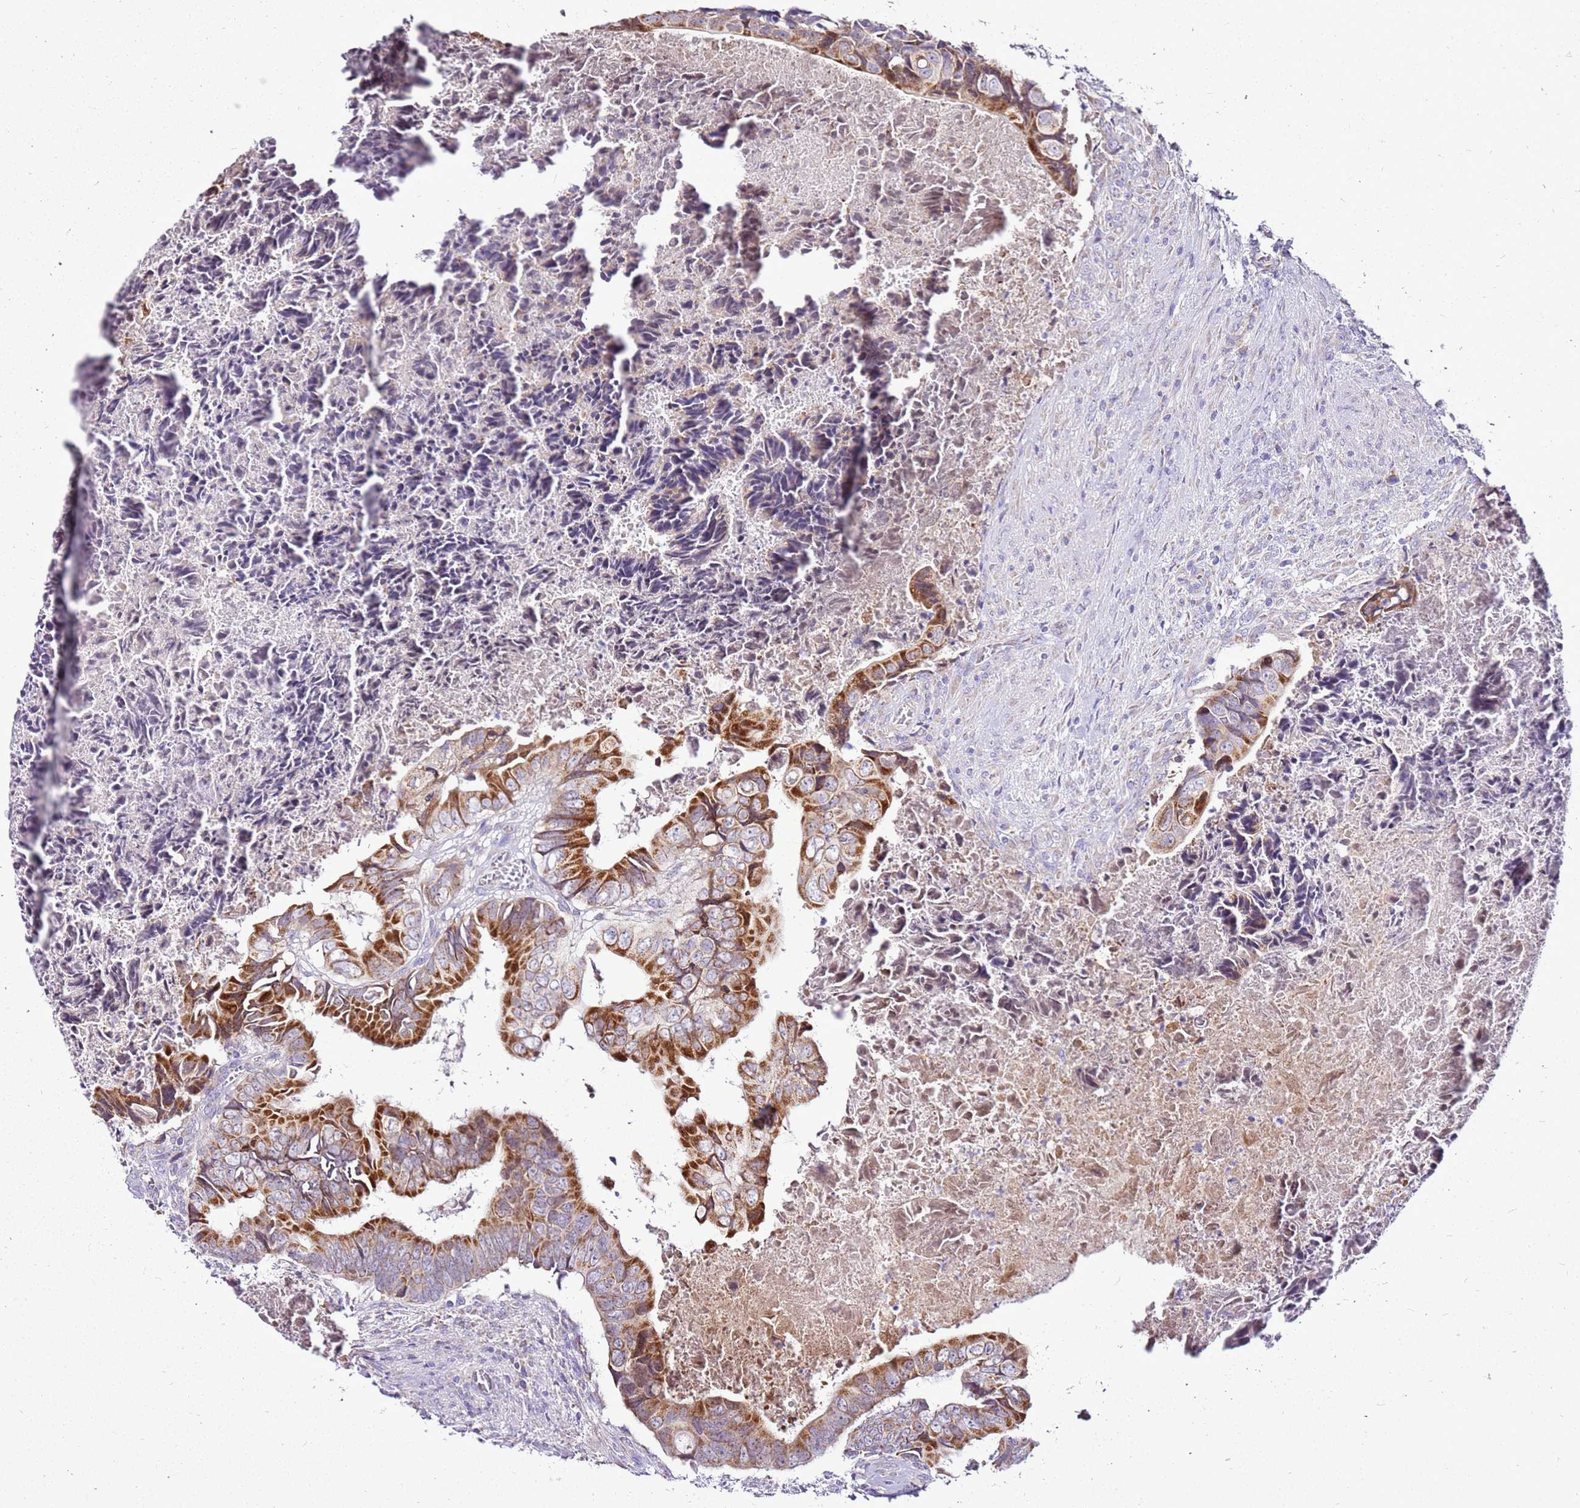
{"staining": {"intensity": "moderate", "quantity": ">75%", "location": "cytoplasmic/membranous"}, "tissue": "colorectal cancer", "cell_type": "Tumor cells", "image_type": "cancer", "snomed": [{"axis": "morphology", "description": "Adenocarcinoma, NOS"}, {"axis": "topography", "description": "Rectum"}], "caption": "The histopathology image displays a brown stain indicating the presence of a protein in the cytoplasmic/membranous of tumor cells in adenocarcinoma (colorectal).", "gene": "MRPL36", "patient": {"sex": "female", "age": 78}}